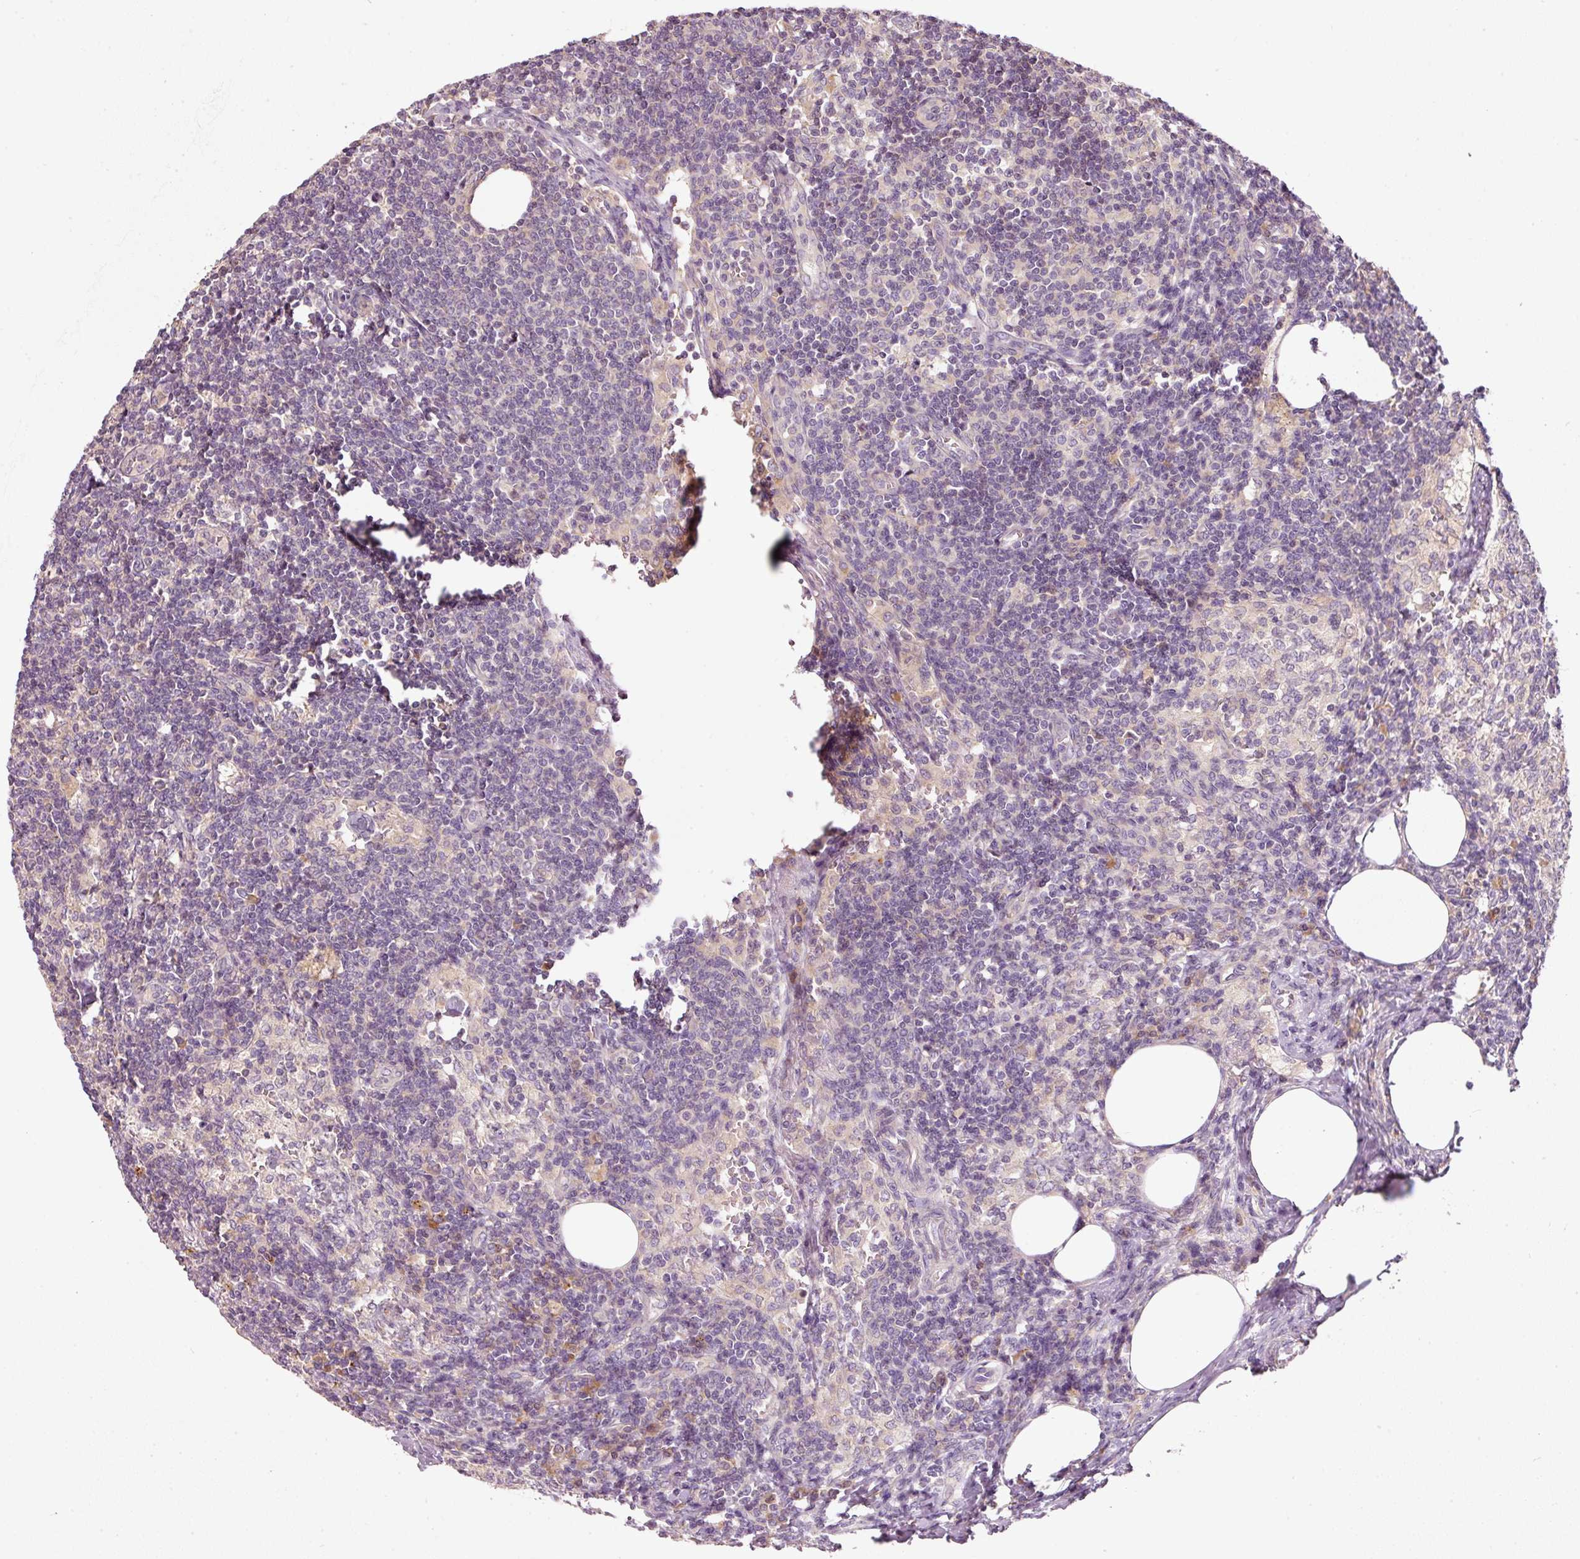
{"staining": {"intensity": "negative", "quantity": "none", "location": "none"}, "tissue": "lymph node", "cell_type": "Non-germinal center cells", "image_type": "normal", "snomed": [{"axis": "morphology", "description": "Normal tissue, NOS"}, {"axis": "topography", "description": "Lymph node"}], "caption": "DAB (3,3'-diaminobenzidine) immunohistochemical staining of unremarkable lymph node exhibits no significant staining in non-germinal center cells.", "gene": "MAP10", "patient": {"sex": "female", "age": 59}}